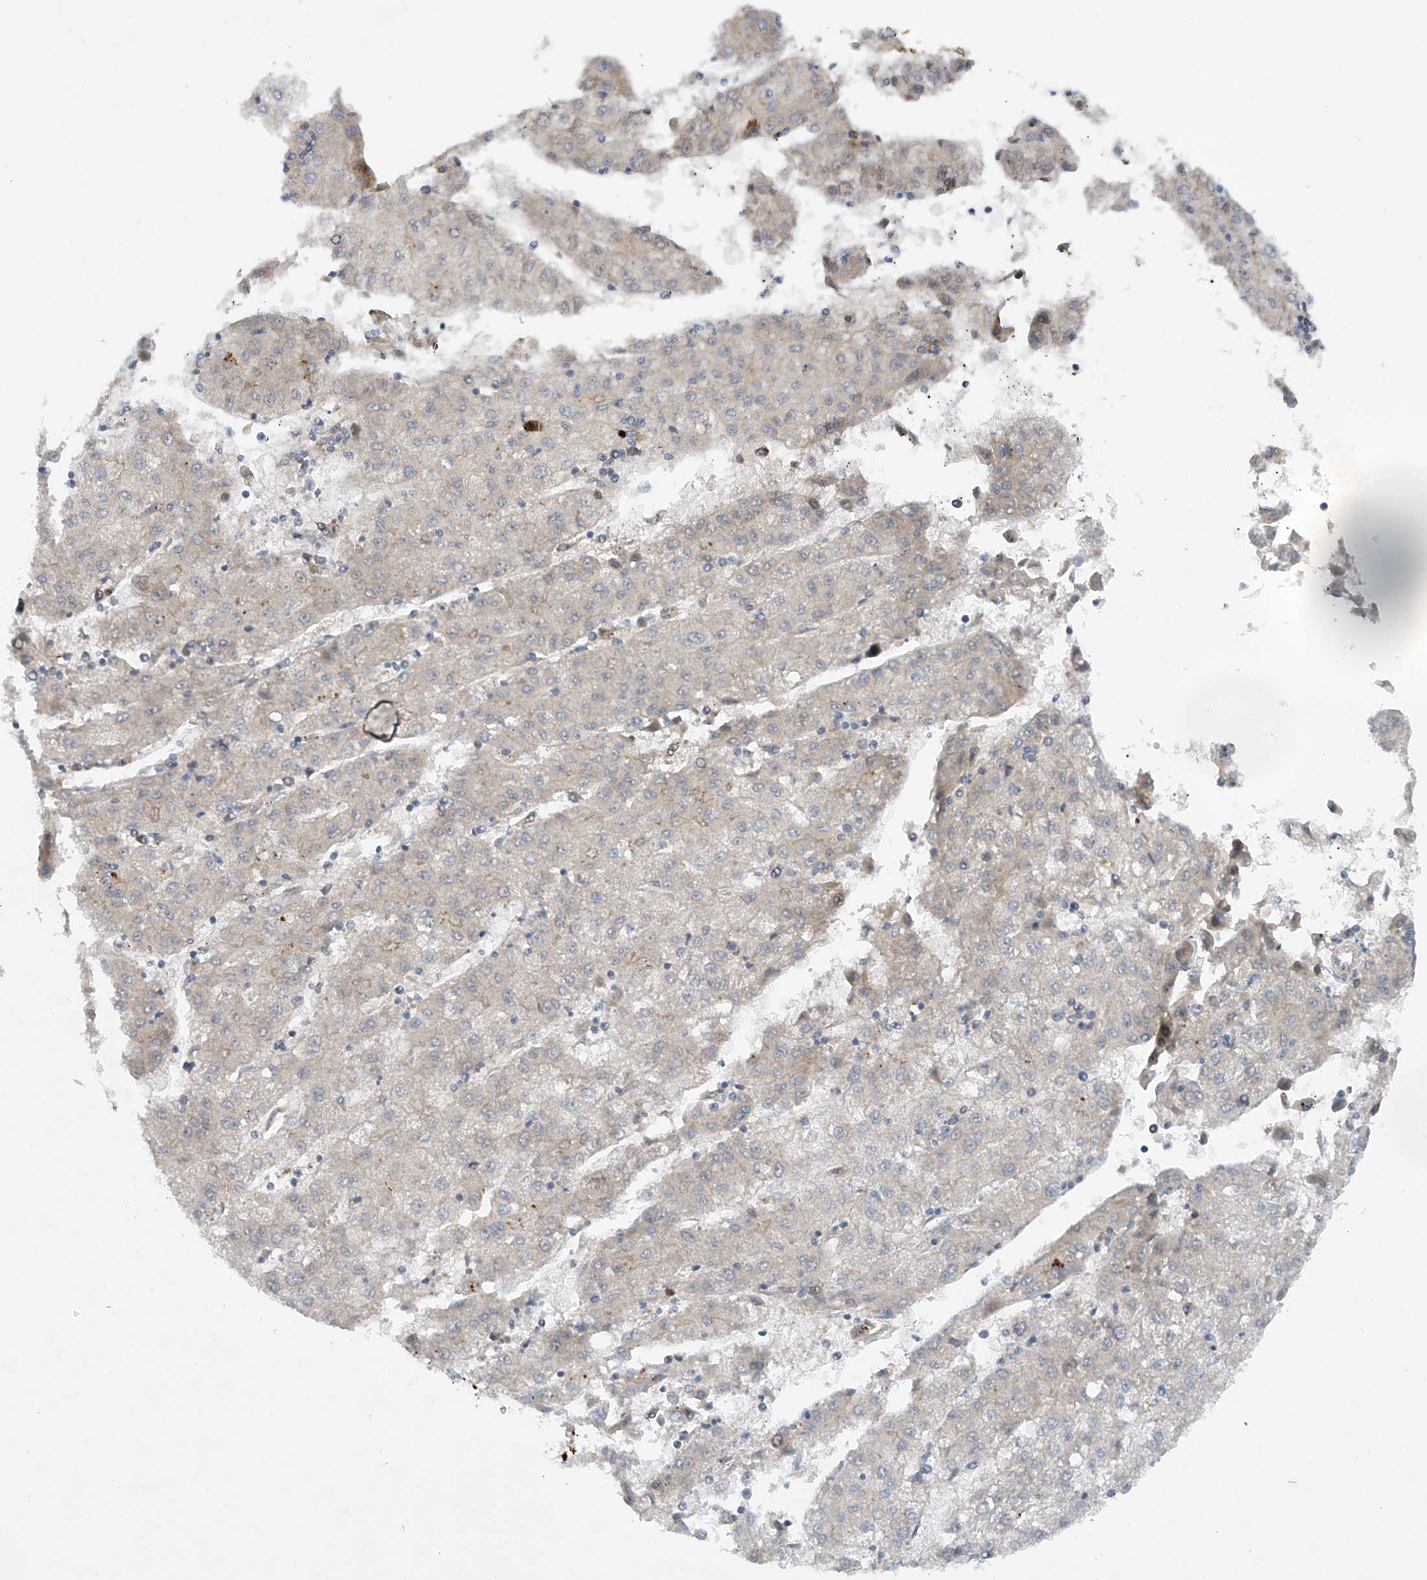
{"staining": {"intensity": "negative", "quantity": "none", "location": "none"}, "tissue": "liver cancer", "cell_type": "Tumor cells", "image_type": "cancer", "snomed": [{"axis": "morphology", "description": "Carcinoma, Hepatocellular, NOS"}, {"axis": "topography", "description": "Liver"}], "caption": "Tumor cells are negative for brown protein staining in liver hepatocellular carcinoma.", "gene": "CEP85L", "patient": {"sex": "male", "age": 72}}